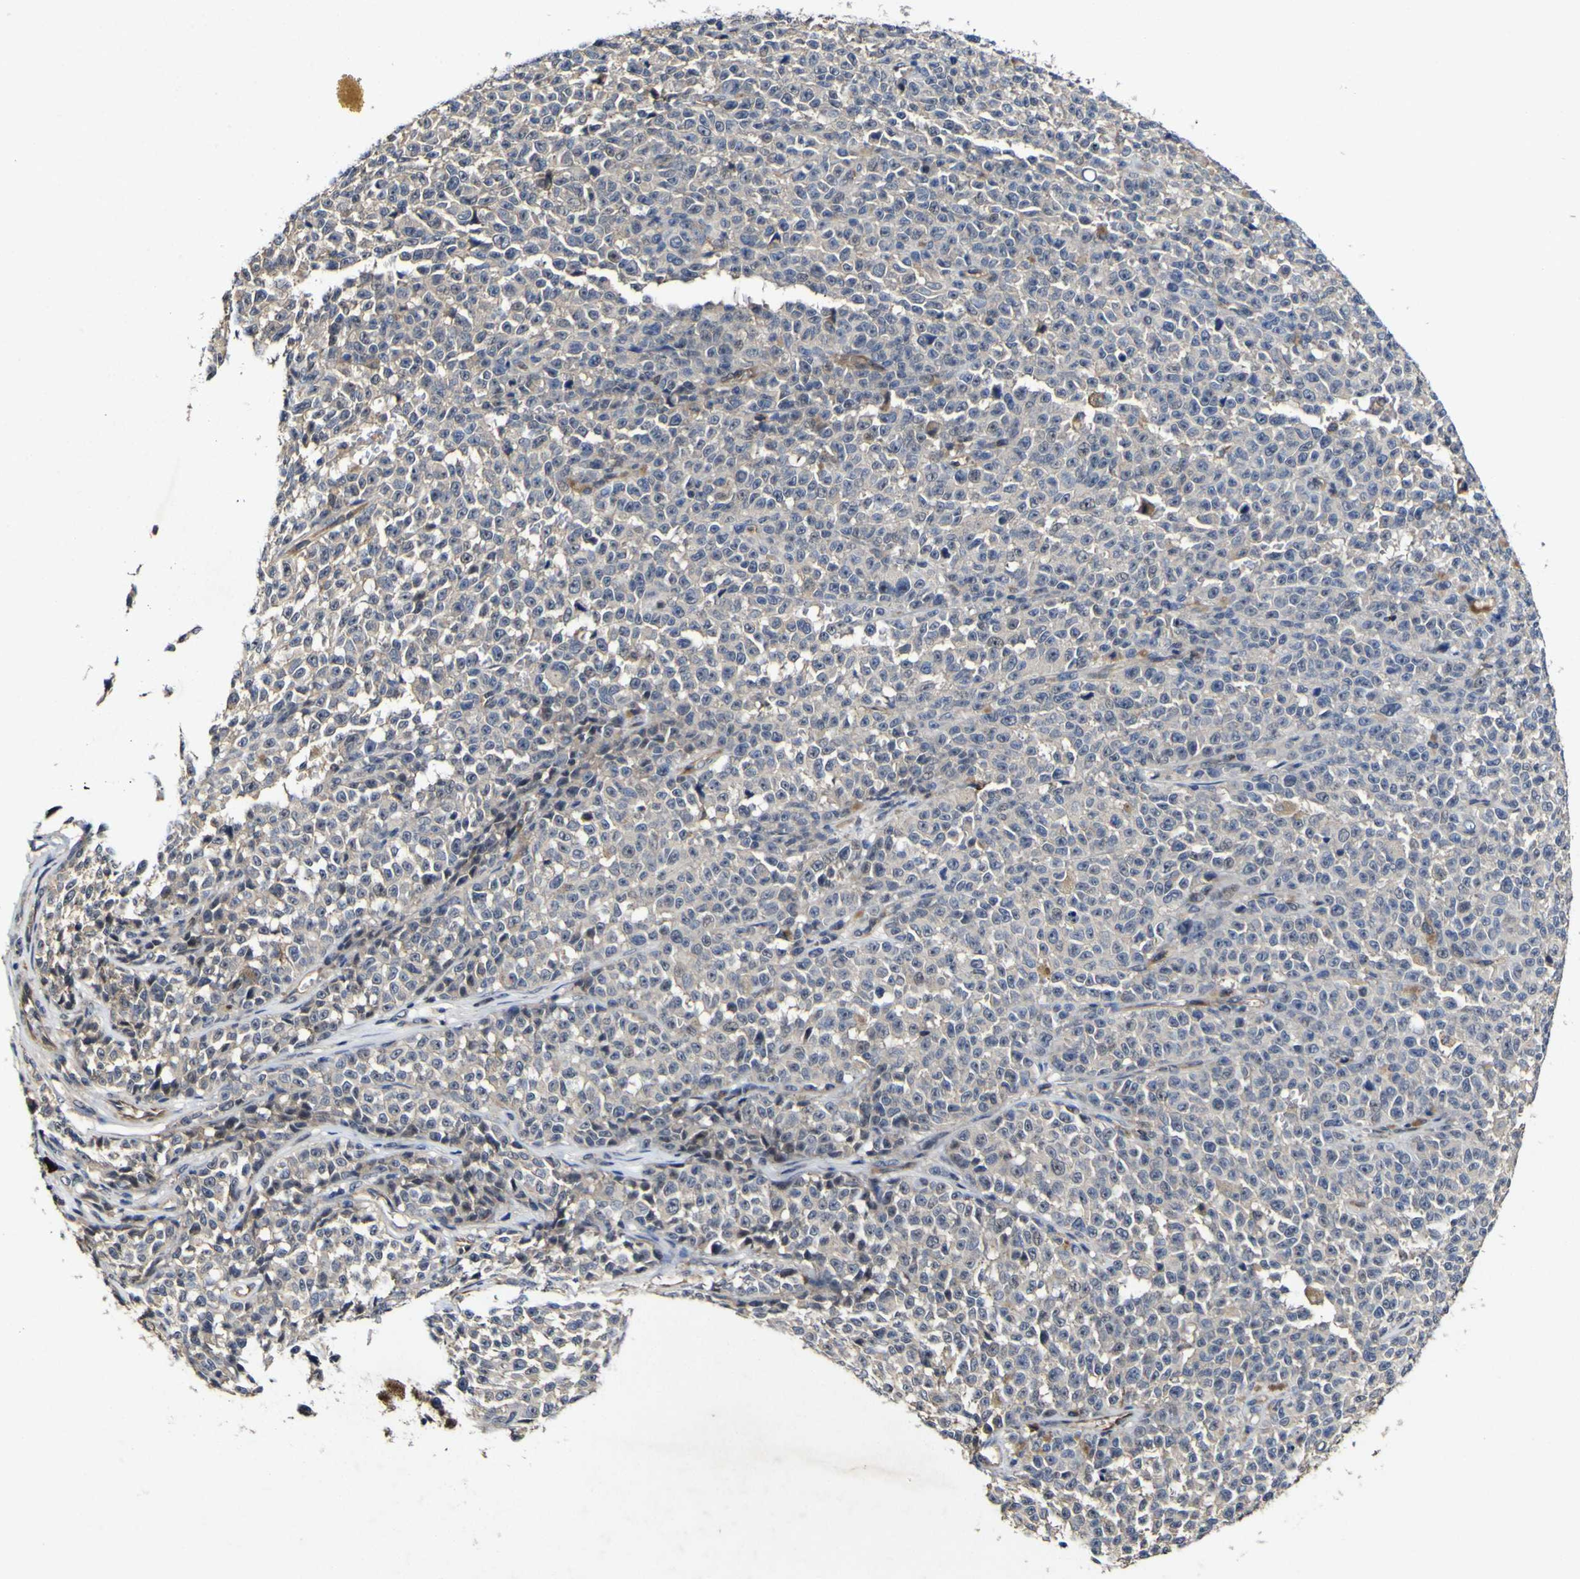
{"staining": {"intensity": "negative", "quantity": "none", "location": "none"}, "tissue": "melanoma", "cell_type": "Tumor cells", "image_type": "cancer", "snomed": [{"axis": "morphology", "description": "Malignant melanoma, NOS"}, {"axis": "topography", "description": "Skin"}], "caption": "Immunohistochemistry of melanoma demonstrates no positivity in tumor cells.", "gene": "CCL2", "patient": {"sex": "female", "age": 82}}